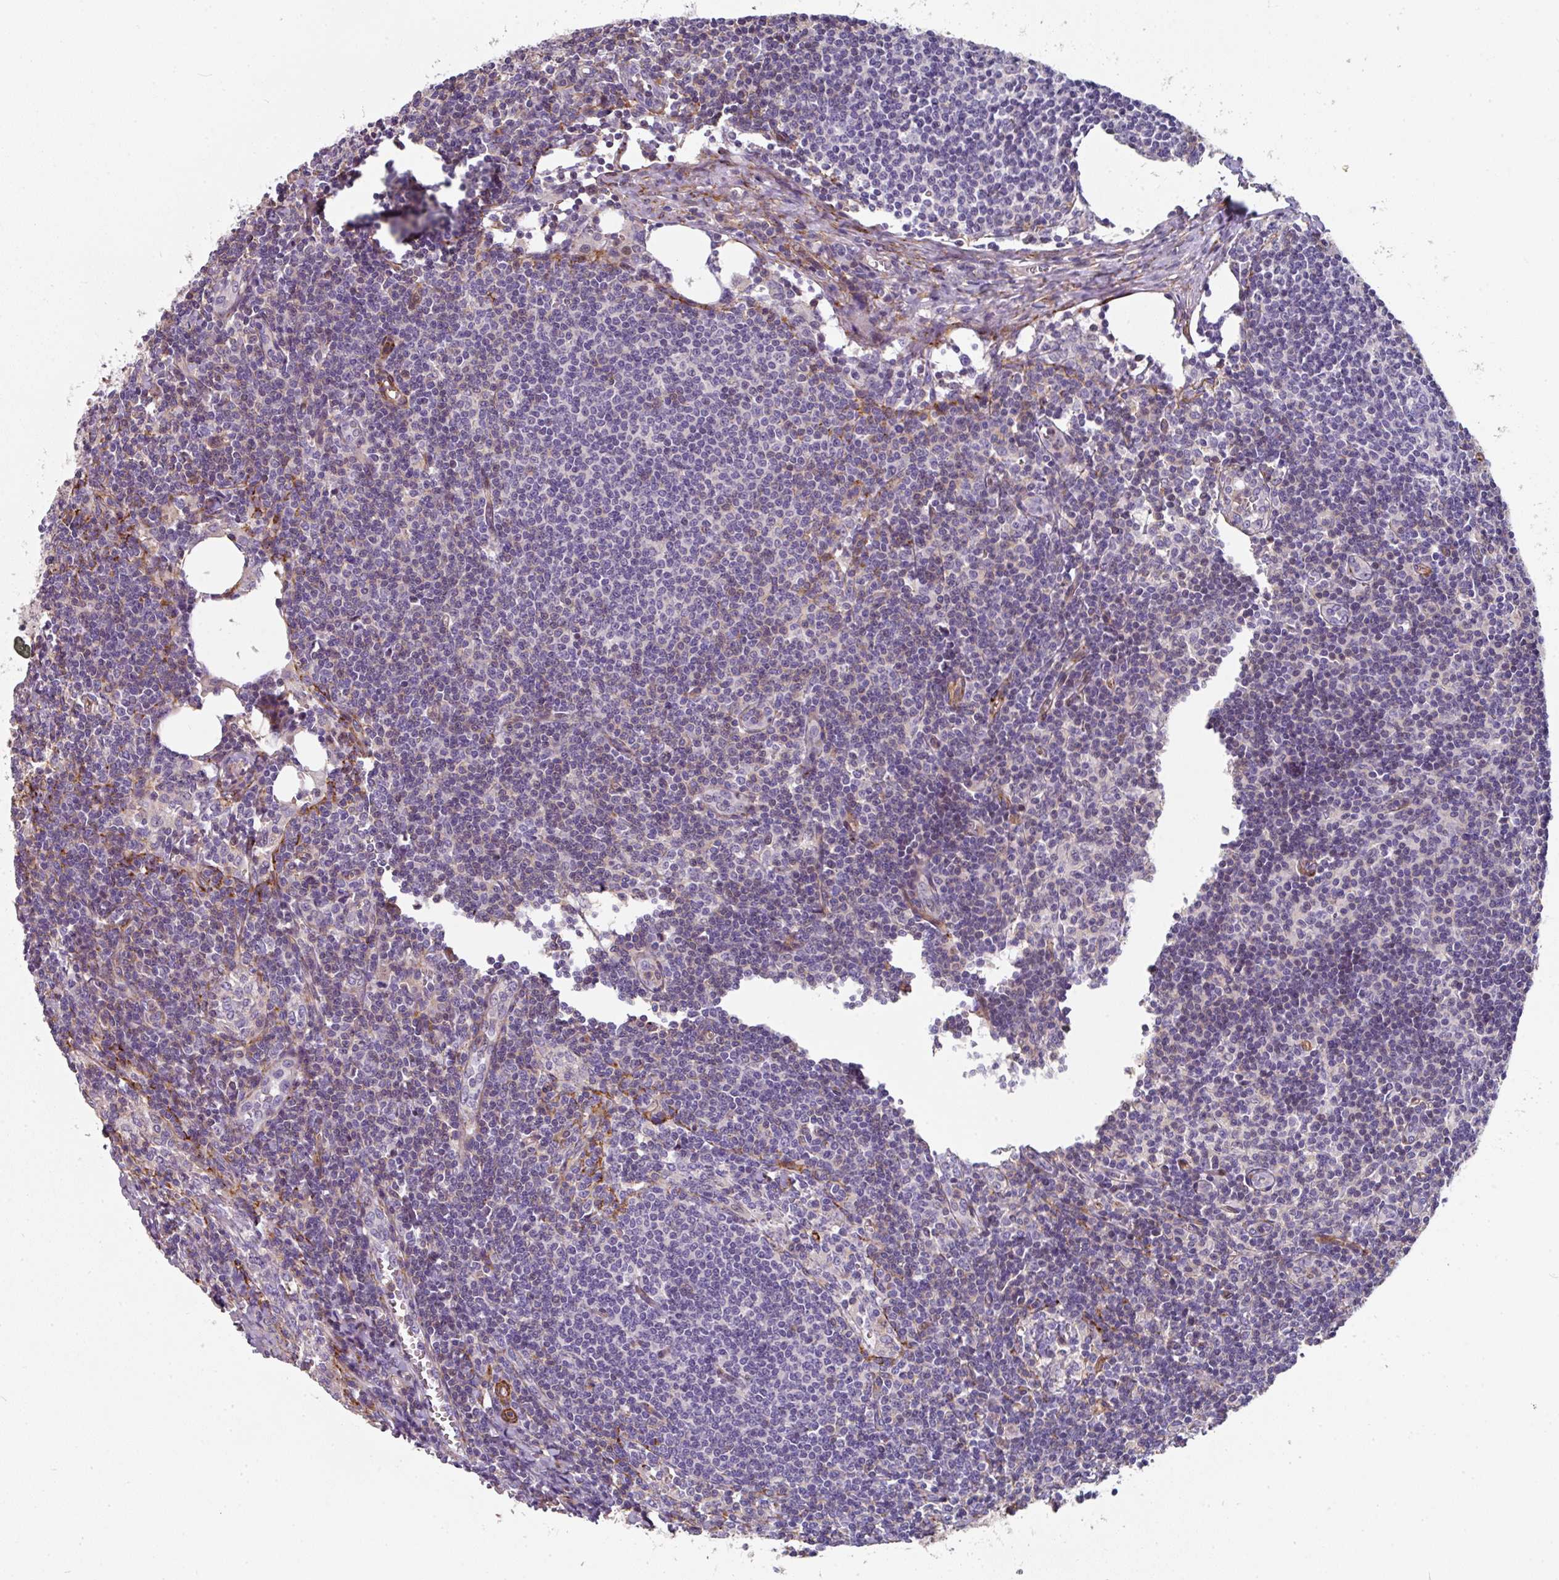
{"staining": {"intensity": "weak", "quantity": "25%-75%", "location": "nuclear"}, "tissue": "lymph node", "cell_type": "Germinal center cells", "image_type": "normal", "snomed": [{"axis": "morphology", "description": "Normal tissue, NOS"}, {"axis": "topography", "description": "Lymph node"}], "caption": "About 25%-75% of germinal center cells in benign lymph node display weak nuclear protein expression as visualized by brown immunohistochemical staining.", "gene": "BEND5", "patient": {"sex": "female", "age": 59}}